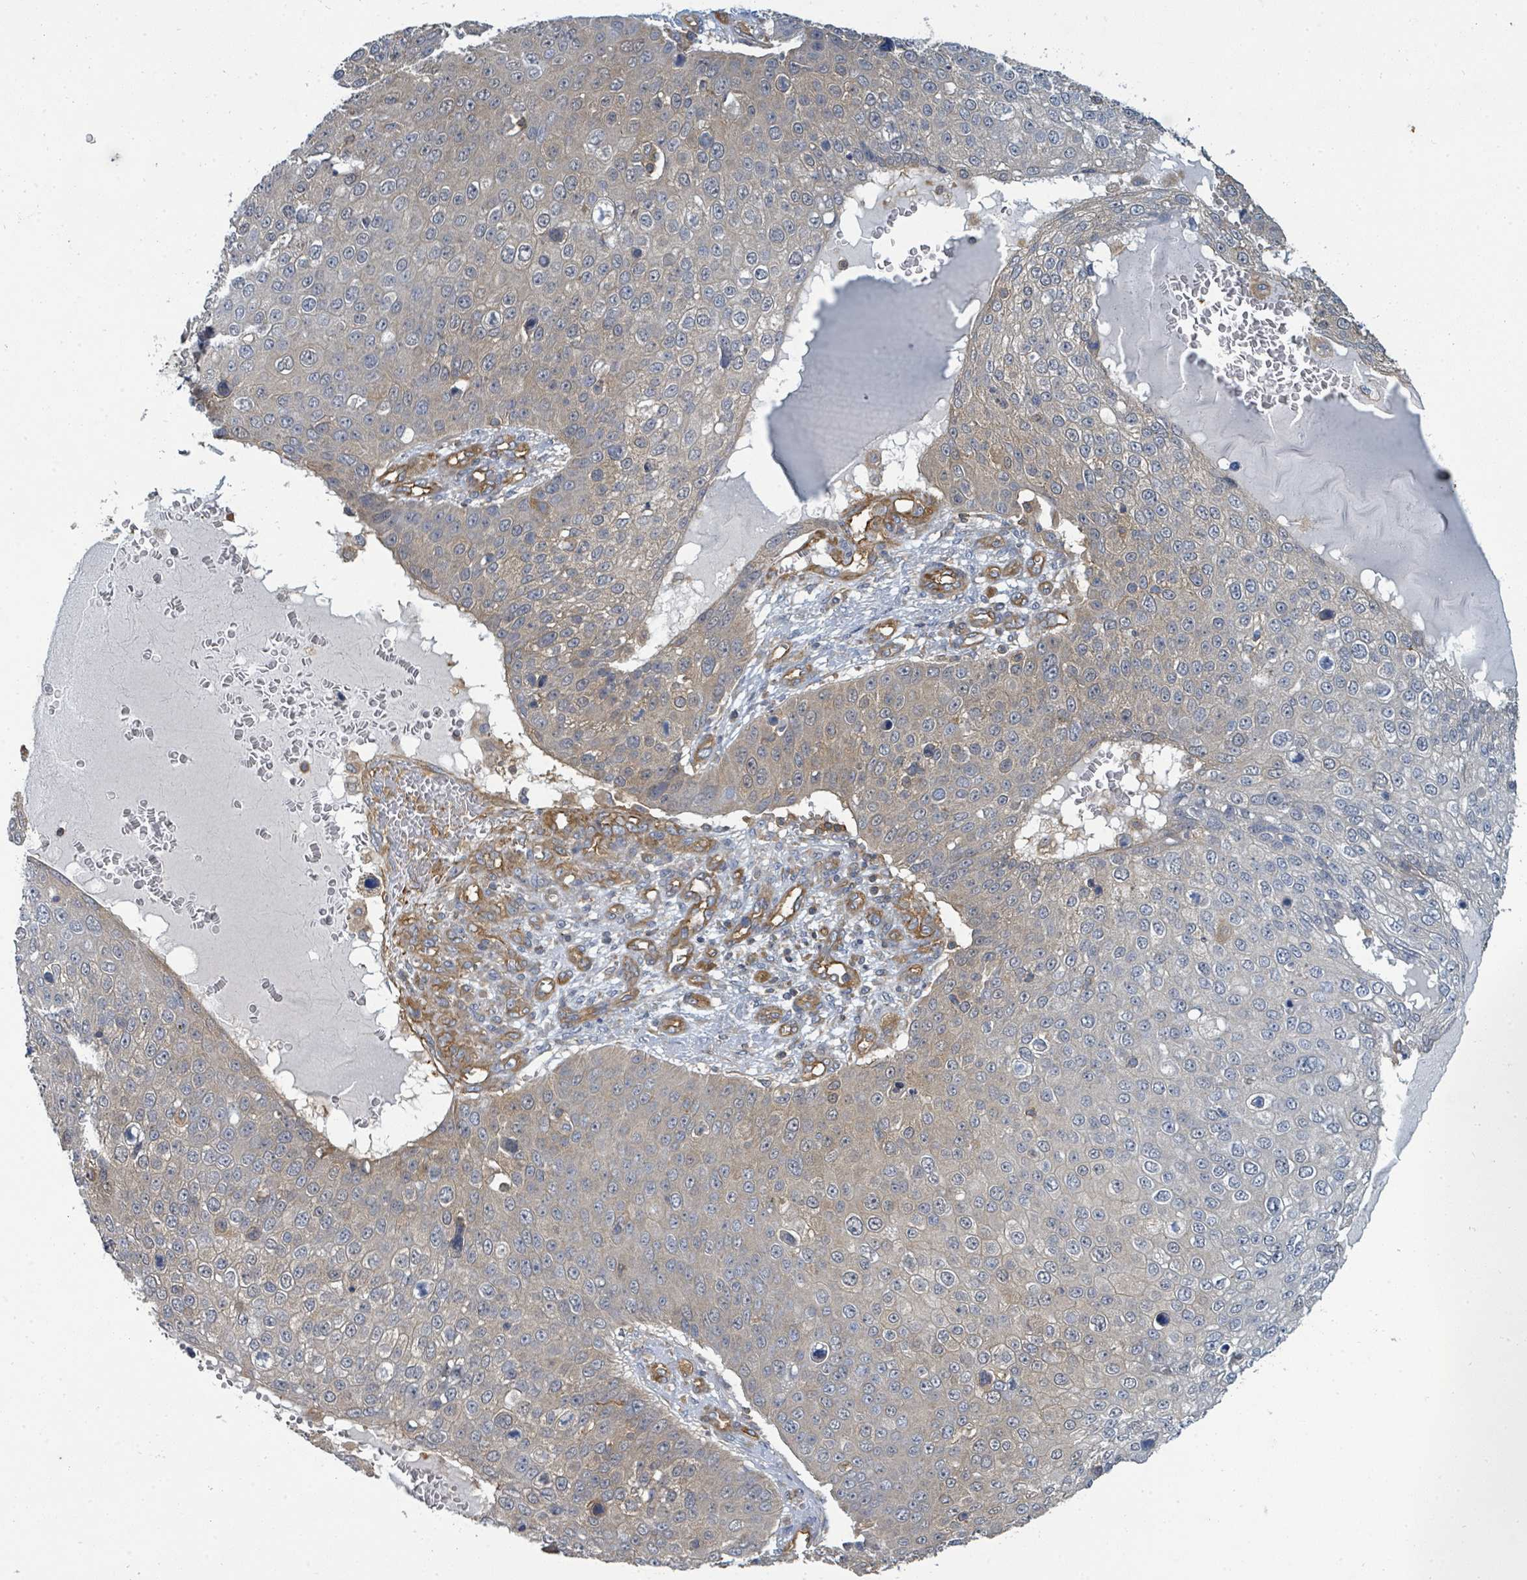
{"staining": {"intensity": "weak", "quantity": "25%-75%", "location": "cytoplasmic/membranous"}, "tissue": "skin cancer", "cell_type": "Tumor cells", "image_type": "cancer", "snomed": [{"axis": "morphology", "description": "Squamous cell carcinoma, NOS"}, {"axis": "topography", "description": "Skin"}], "caption": "A brown stain shows weak cytoplasmic/membranous positivity of a protein in human skin cancer tumor cells.", "gene": "BOLA2B", "patient": {"sex": "male", "age": 71}}